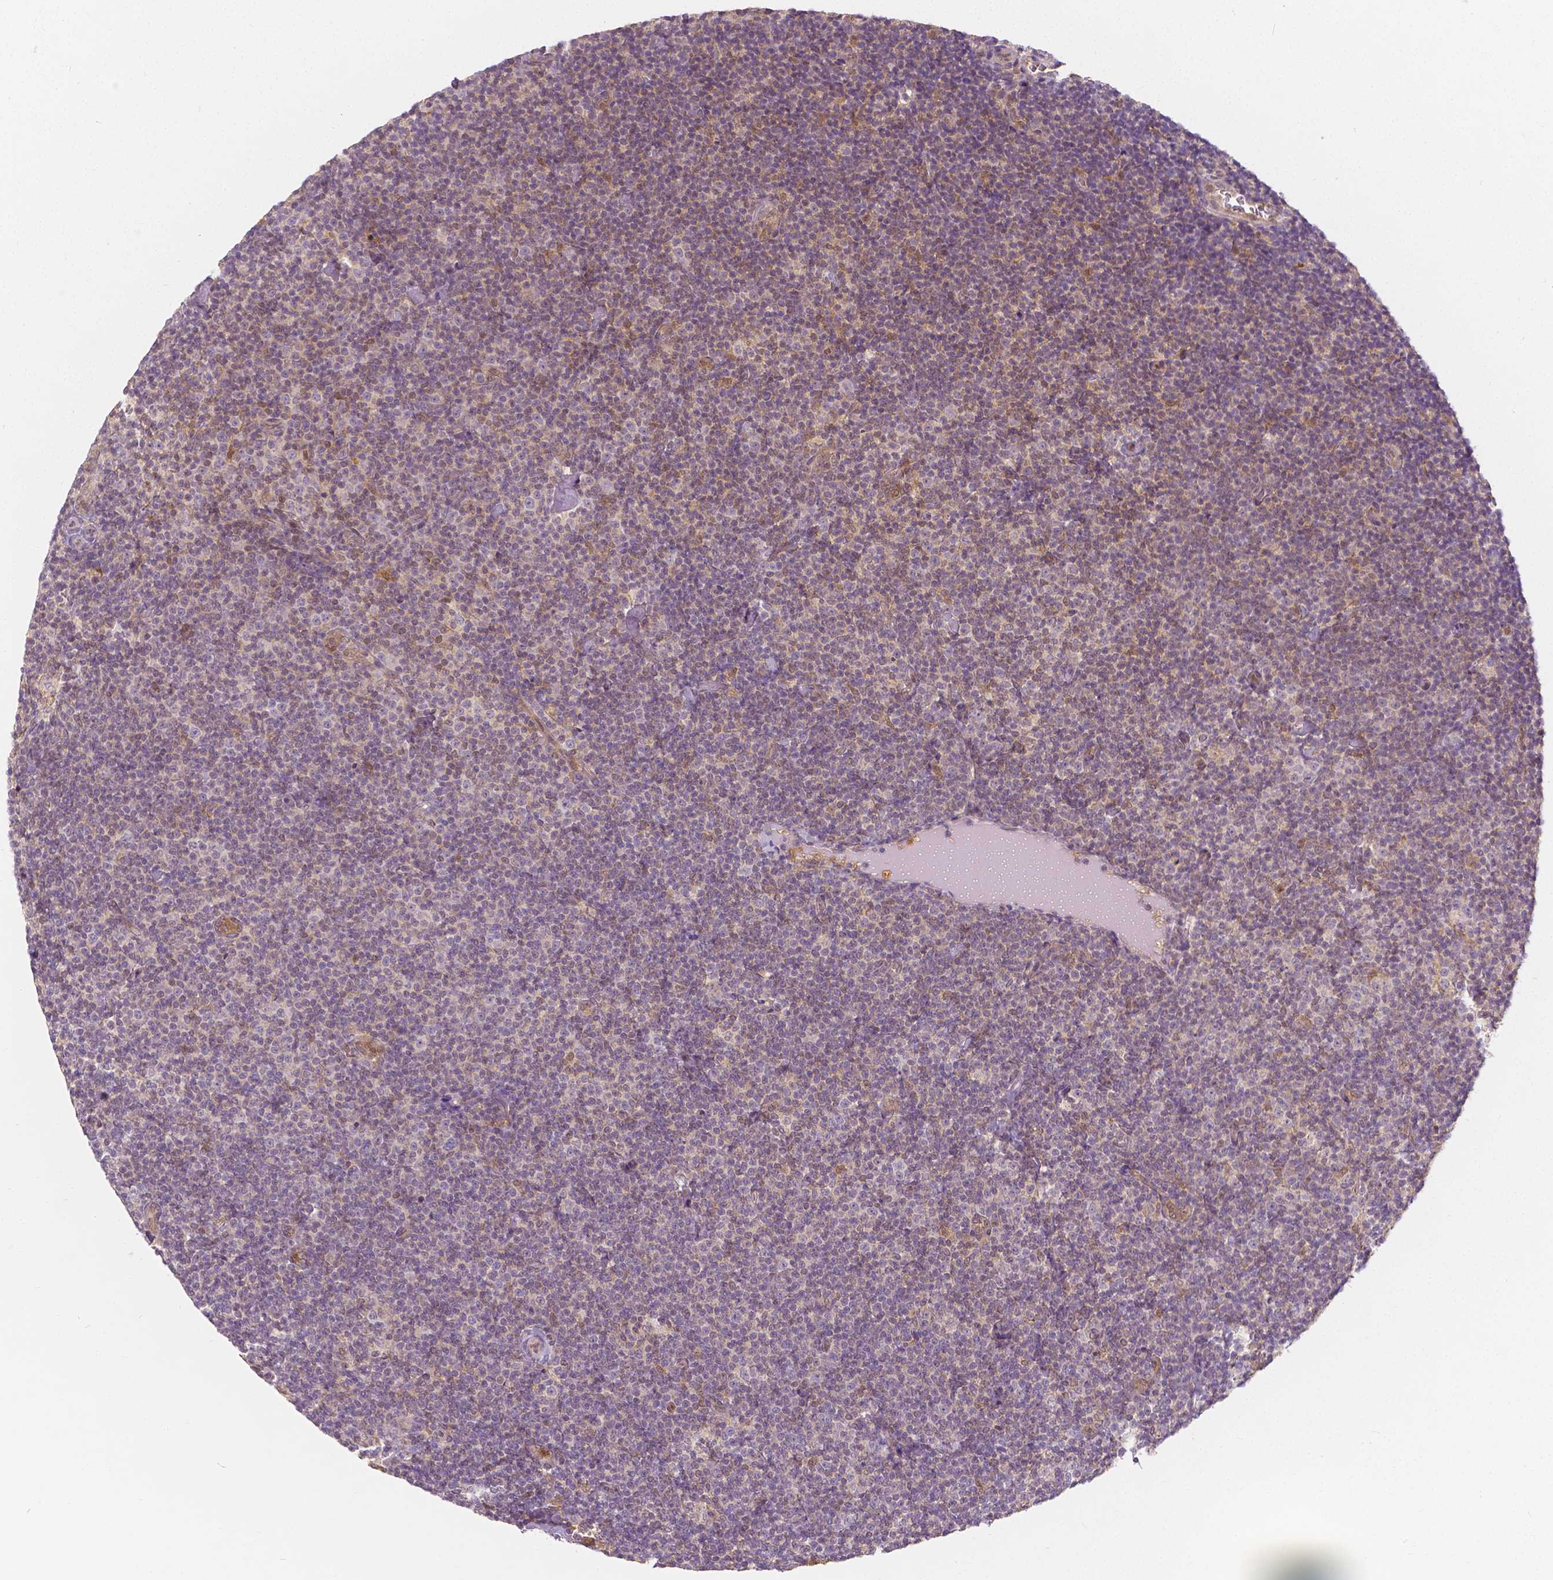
{"staining": {"intensity": "negative", "quantity": "none", "location": "none"}, "tissue": "lymphoma", "cell_type": "Tumor cells", "image_type": "cancer", "snomed": [{"axis": "morphology", "description": "Malignant lymphoma, non-Hodgkin's type, Low grade"}, {"axis": "topography", "description": "Lymph node"}], "caption": "A micrograph of human malignant lymphoma, non-Hodgkin's type (low-grade) is negative for staining in tumor cells.", "gene": "NAPRT", "patient": {"sex": "male", "age": 81}}